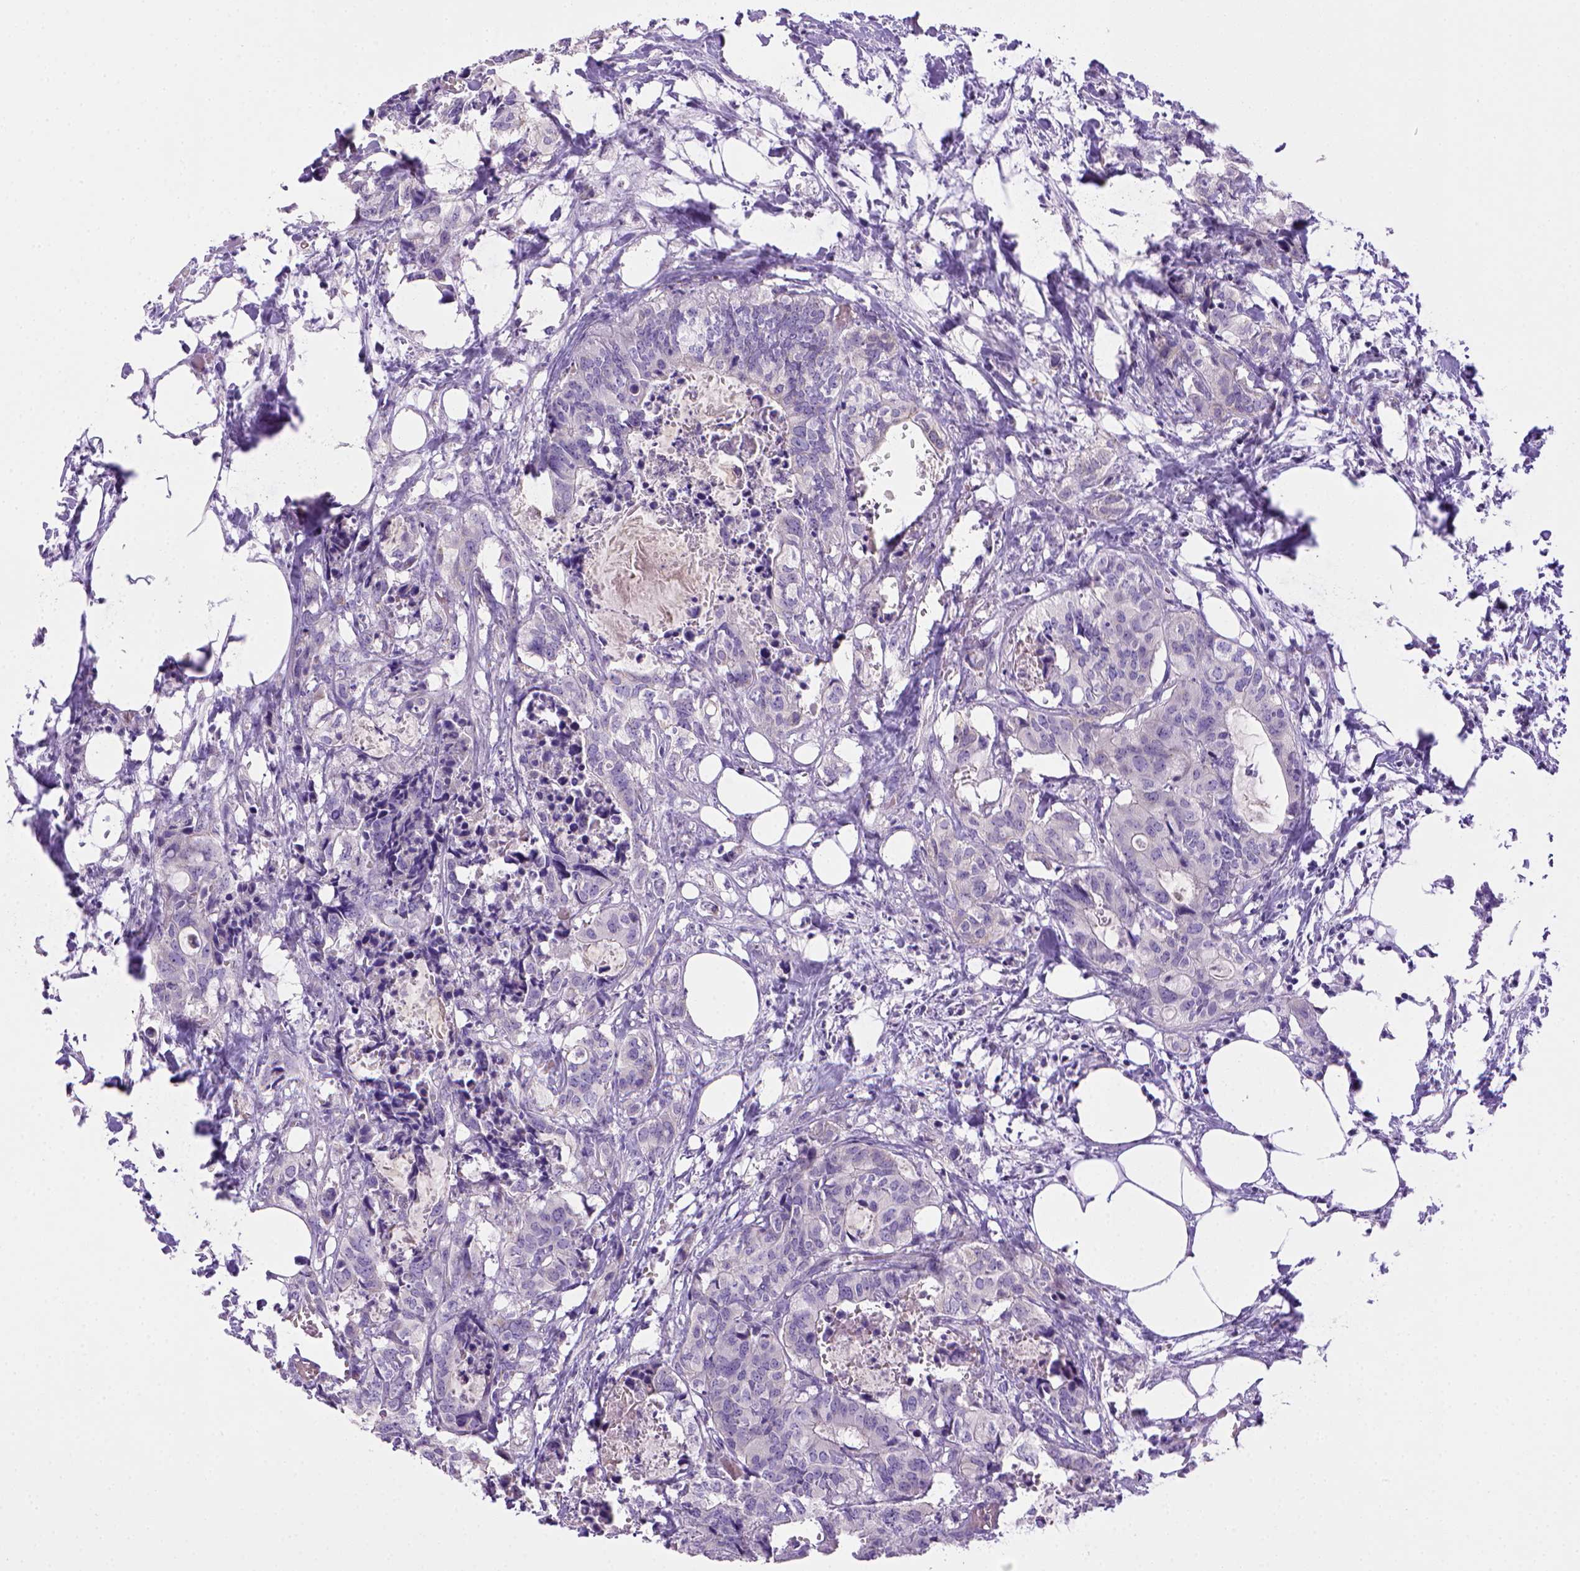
{"staining": {"intensity": "negative", "quantity": "none", "location": "none"}, "tissue": "colorectal cancer", "cell_type": "Tumor cells", "image_type": "cancer", "snomed": [{"axis": "morphology", "description": "Adenocarcinoma, NOS"}, {"axis": "topography", "description": "Colon"}, {"axis": "topography", "description": "Rectum"}], "caption": "There is no significant positivity in tumor cells of colorectal cancer.", "gene": "BAAT", "patient": {"sex": "male", "age": 57}}